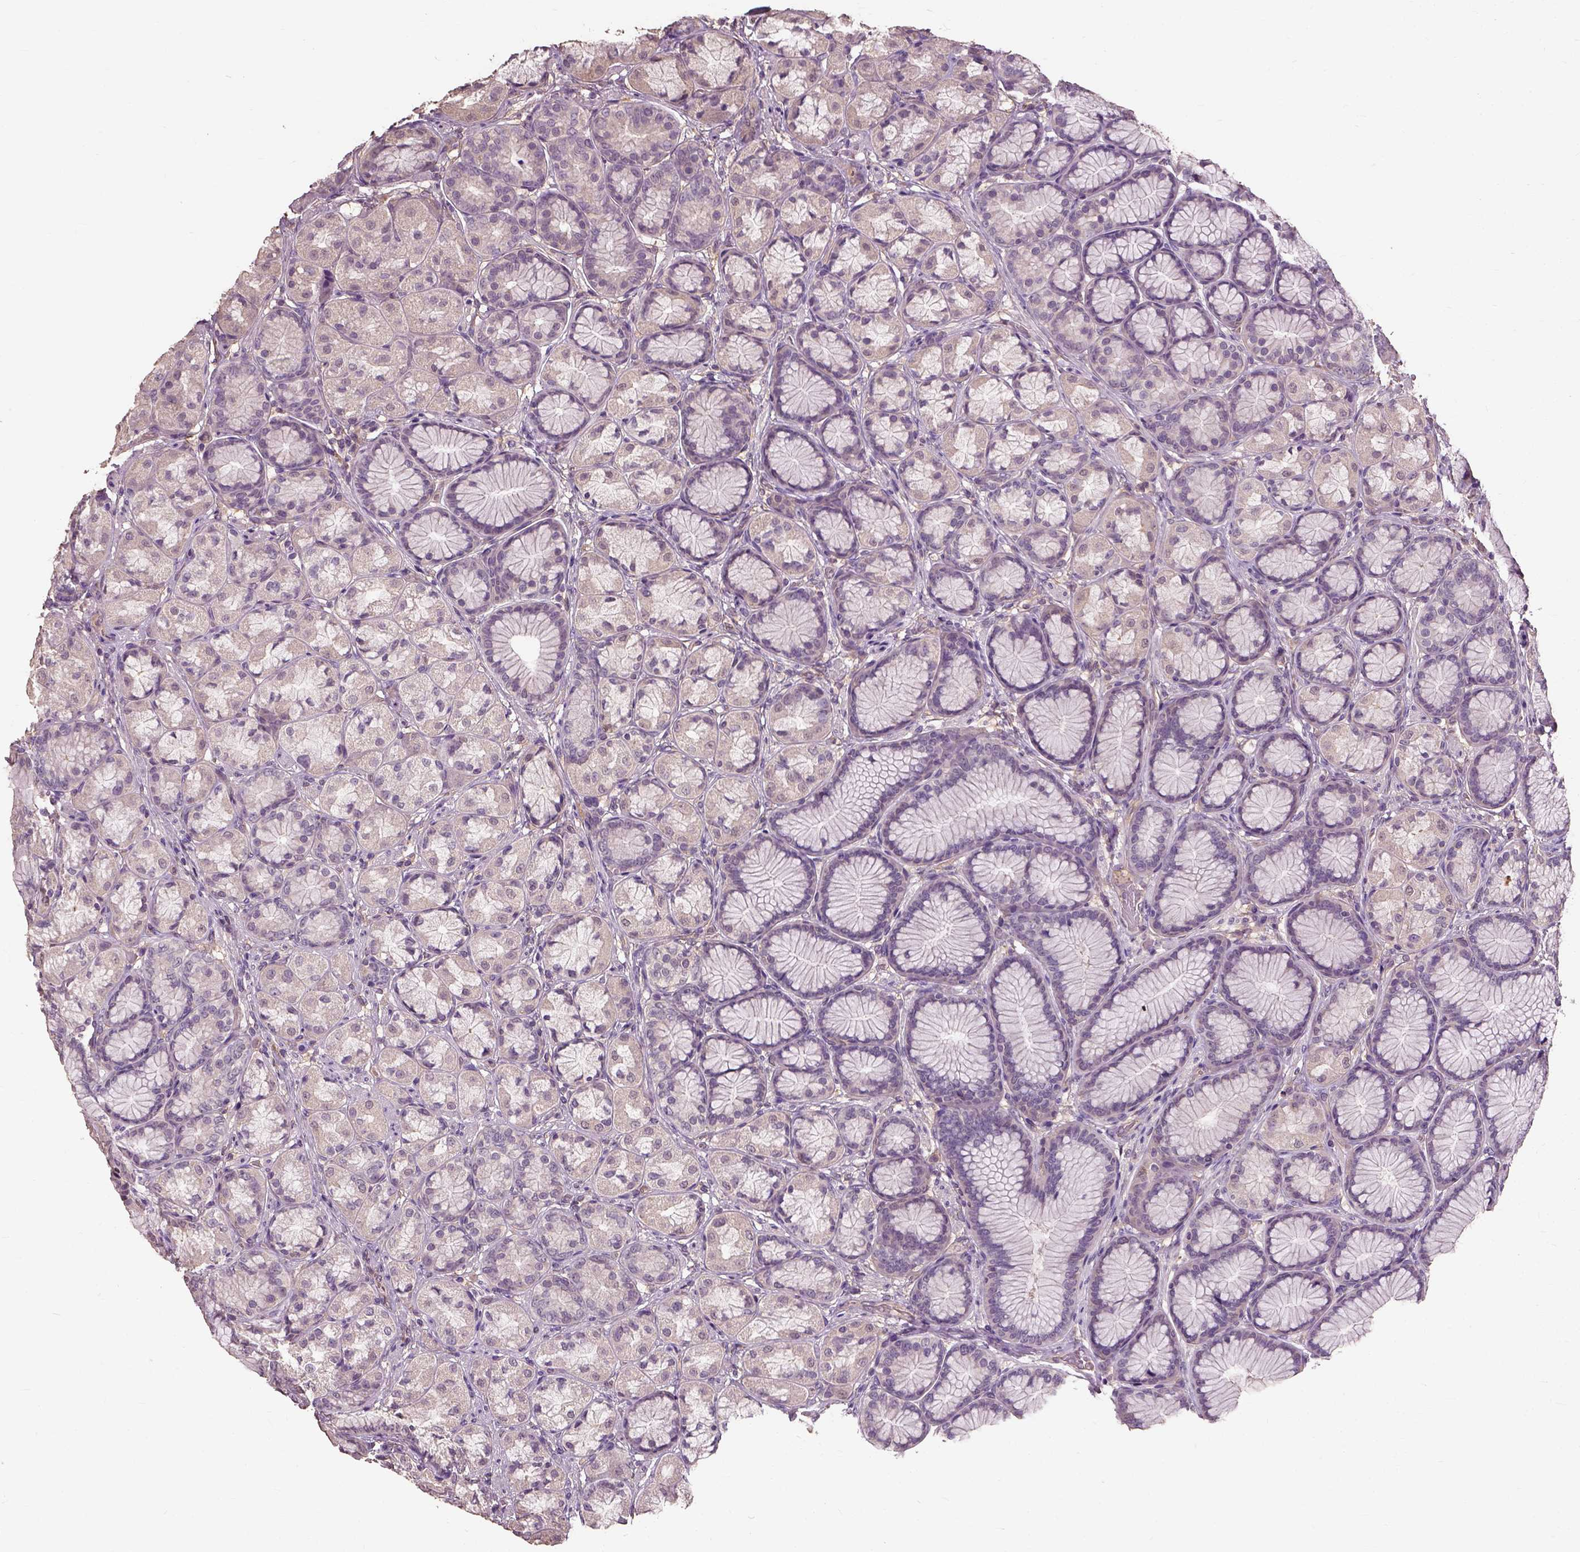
{"staining": {"intensity": "negative", "quantity": "none", "location": "none"}, "tissue": "stomach", "cell_type": "Glandular cells", "image_type": "normal", "snomed": [{"axis": "morphology", "description": "Normal tissue, NOS"}, {"axis": "morphology", "description": "Adenocarcinoma, NOS"}, {"axis": "morphology", "description": "Adenocarcinoma, High grade"}, {"axis": "topography", "description": "Stomach, upper"}, {"axis": "topography", "description": "Stomach"}], "caption": "A histopathology image of stomach stained for a protein reveals no brown staining in glandular cells.", "gene": "PEA15", "patient": {"sex": "female", "age": 65}}